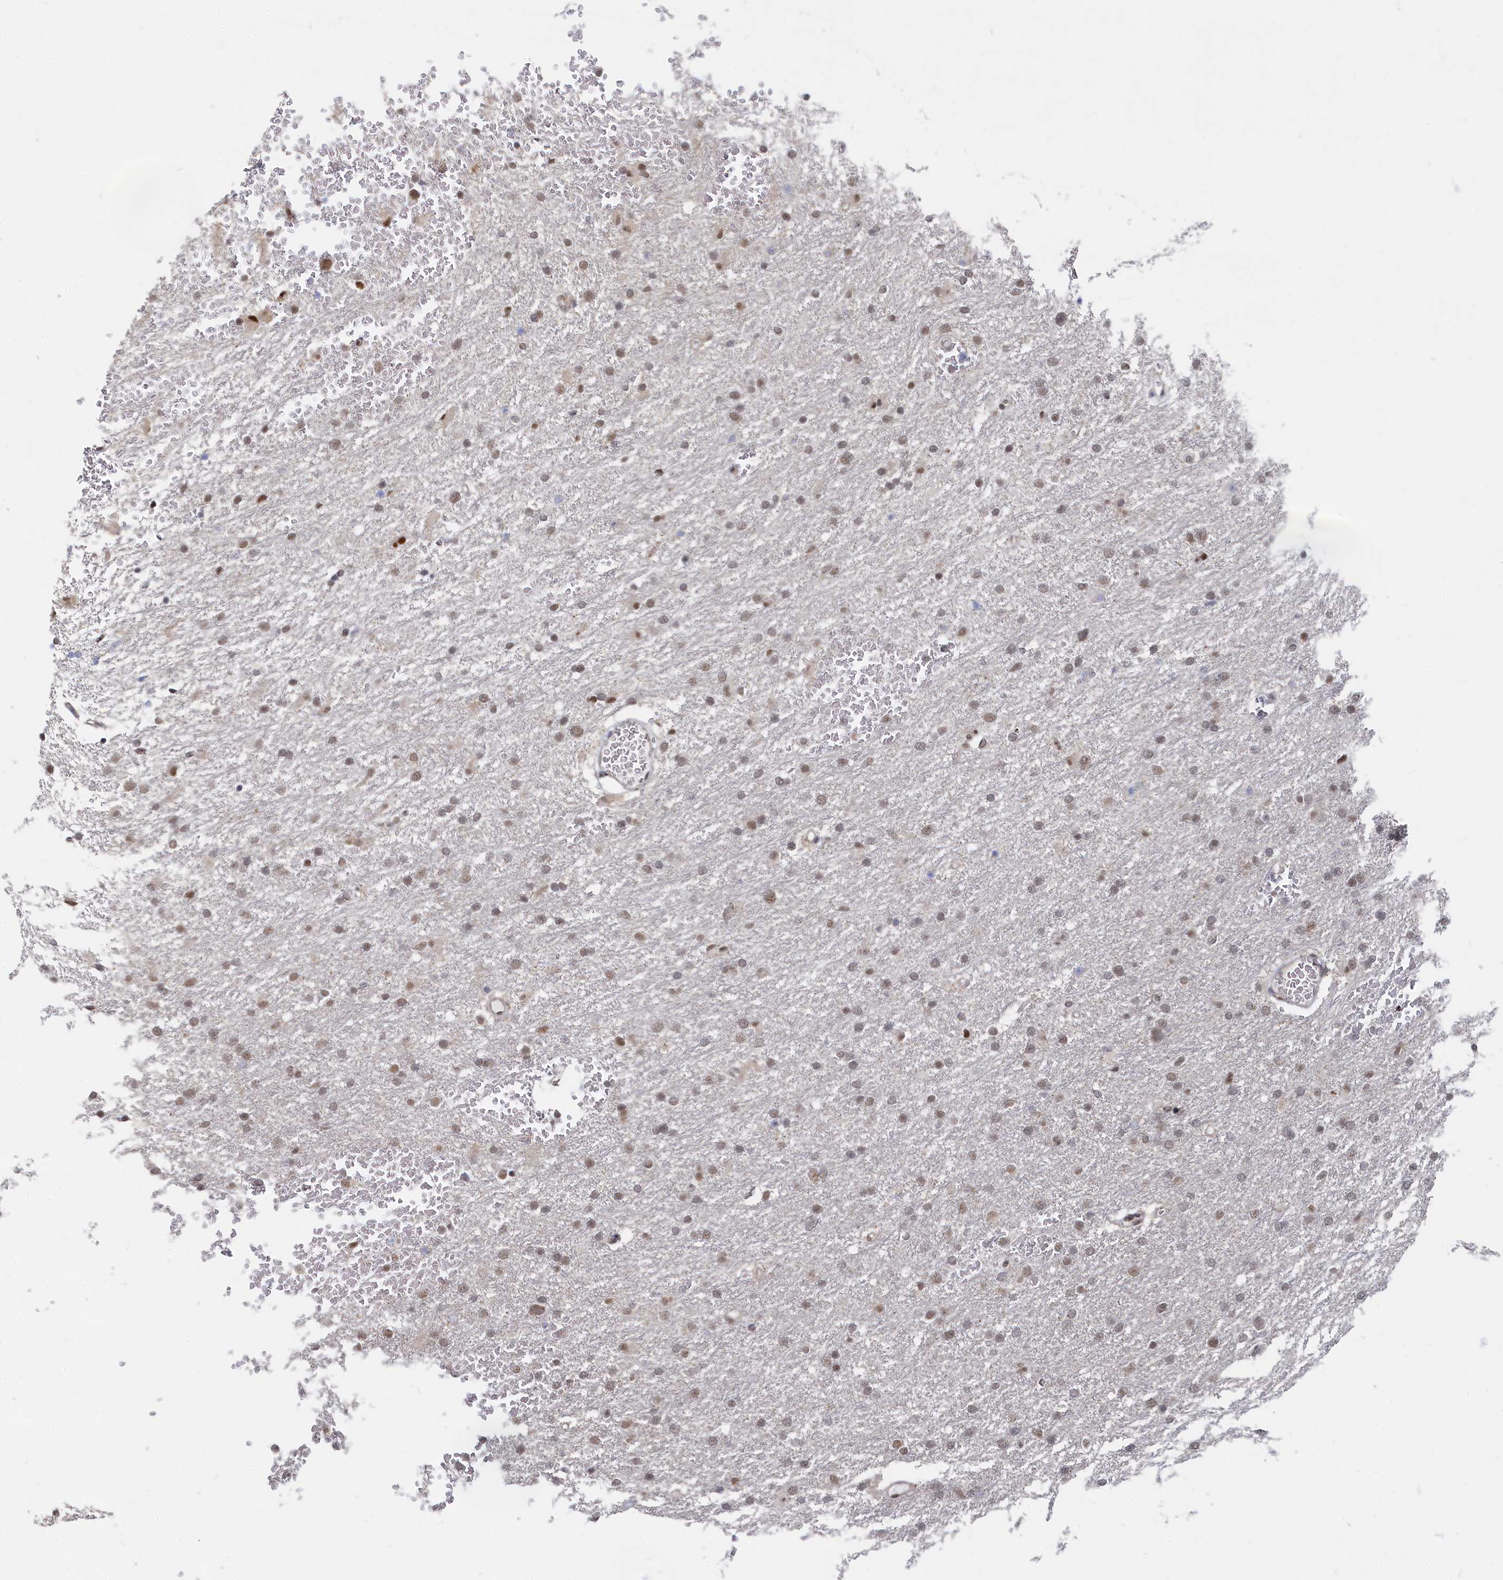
{"staining": {"intensity": "moderate", "quantity": "25%-75%", "location": "nuclear"}, "tissue": "glioma", "cell_type": "Tumor cells", "image_type": "cancer", "snomed": [{"axis": "morphology", "description": "Glioma, malignant, High grade"}, {"axis": "topography", "description": "Cerebral cortex"}], "caption": "A high-resolution histopathology image shows IHC staining of glioma, which demonstrates moderate nuclear staining in approximately 25%-75% of tumor cells.", "gene": "BUB3", "patient": {"sex": "female", "age": 36}}